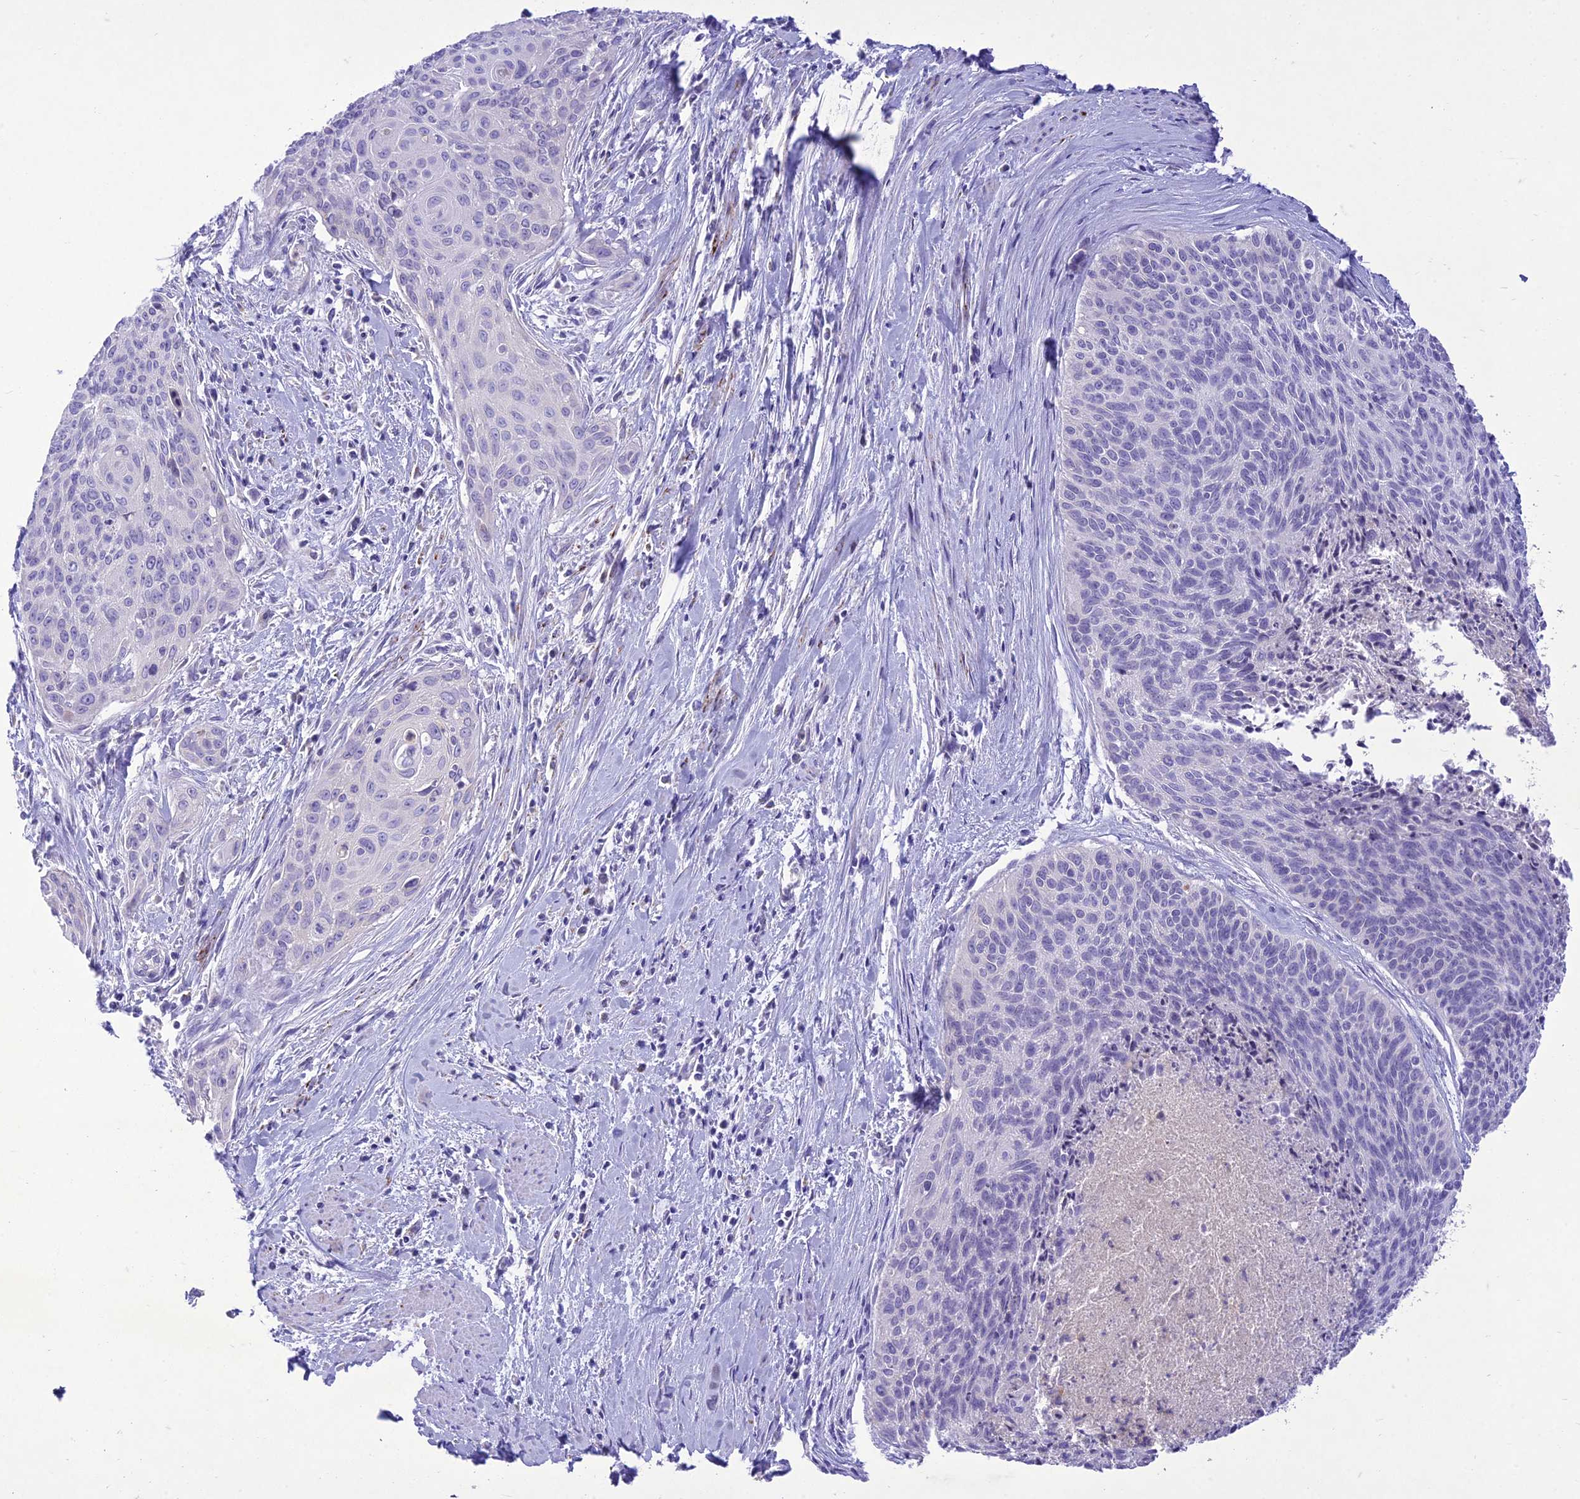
{"staining": {"intensity": "negative", "quantity": "none", "location": "none"}, "tissue": "cervical cancer", "cell_type": "Tumor cells", "image_type": "cancer", "snomed": [{"axis": "morphology", "description": "Squamous cell carcinoma, NOS"}, {"axis": "topography", "description": "Cervix"}], "caption": "A histopathology image of cervical squamous cell carcinoma stained for a protein displays no brown staining in tumor cells. The staining is performed using DAB (3,3'-diaminobenzidine) brown chromogen with nuclei counter-stained in using hematoxylin.", "gene": "SLC13A5", "patient": {"sex": "female", "age": 55}}